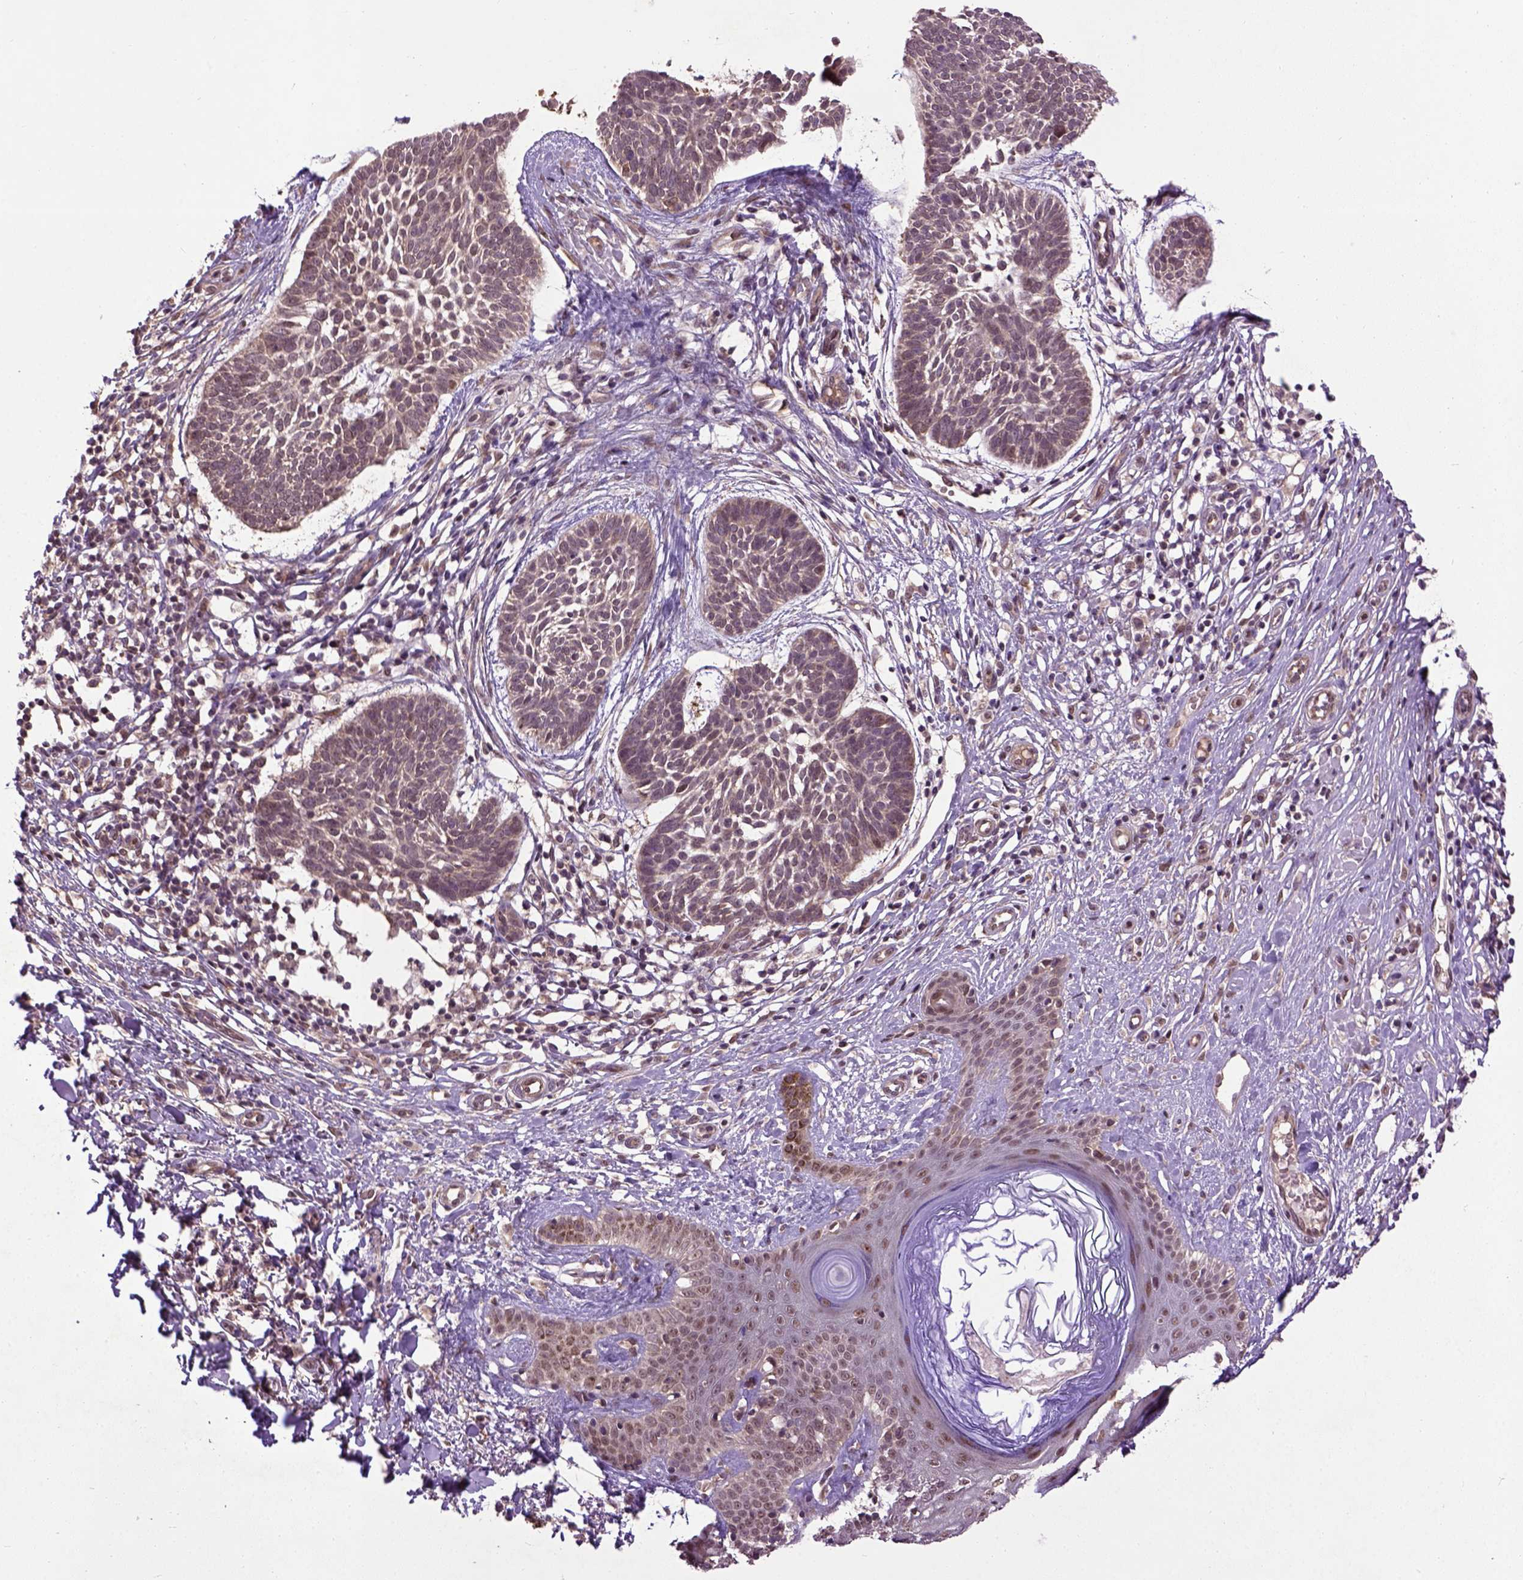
{"staining": {"intensity": "moderate", "quantity": "<25%", "location": "nuclear"}, "tissue": "skin cancer", "cell_type": "Tumor cells", "image_type": "cancer", "snomed": [{"axis": "morphology", "description": "Basal cell carcinoma"}, {"axis": "topography", "description": "Skin"}], "caption": "The histopathology image shows immunohistochemical staining of skin cancer. There is moderate nuclear staining is seen in approximately <25% of tumor cells. The staining was performed using DAB (3,3'-diaminobenzidine) to visualize the protein expression in brown, while the nuclei were stained in blue with hematoxylin (Magnification: 20x).", "gene": "UBA3", "patient": {"sex": "male", "age": 85}}